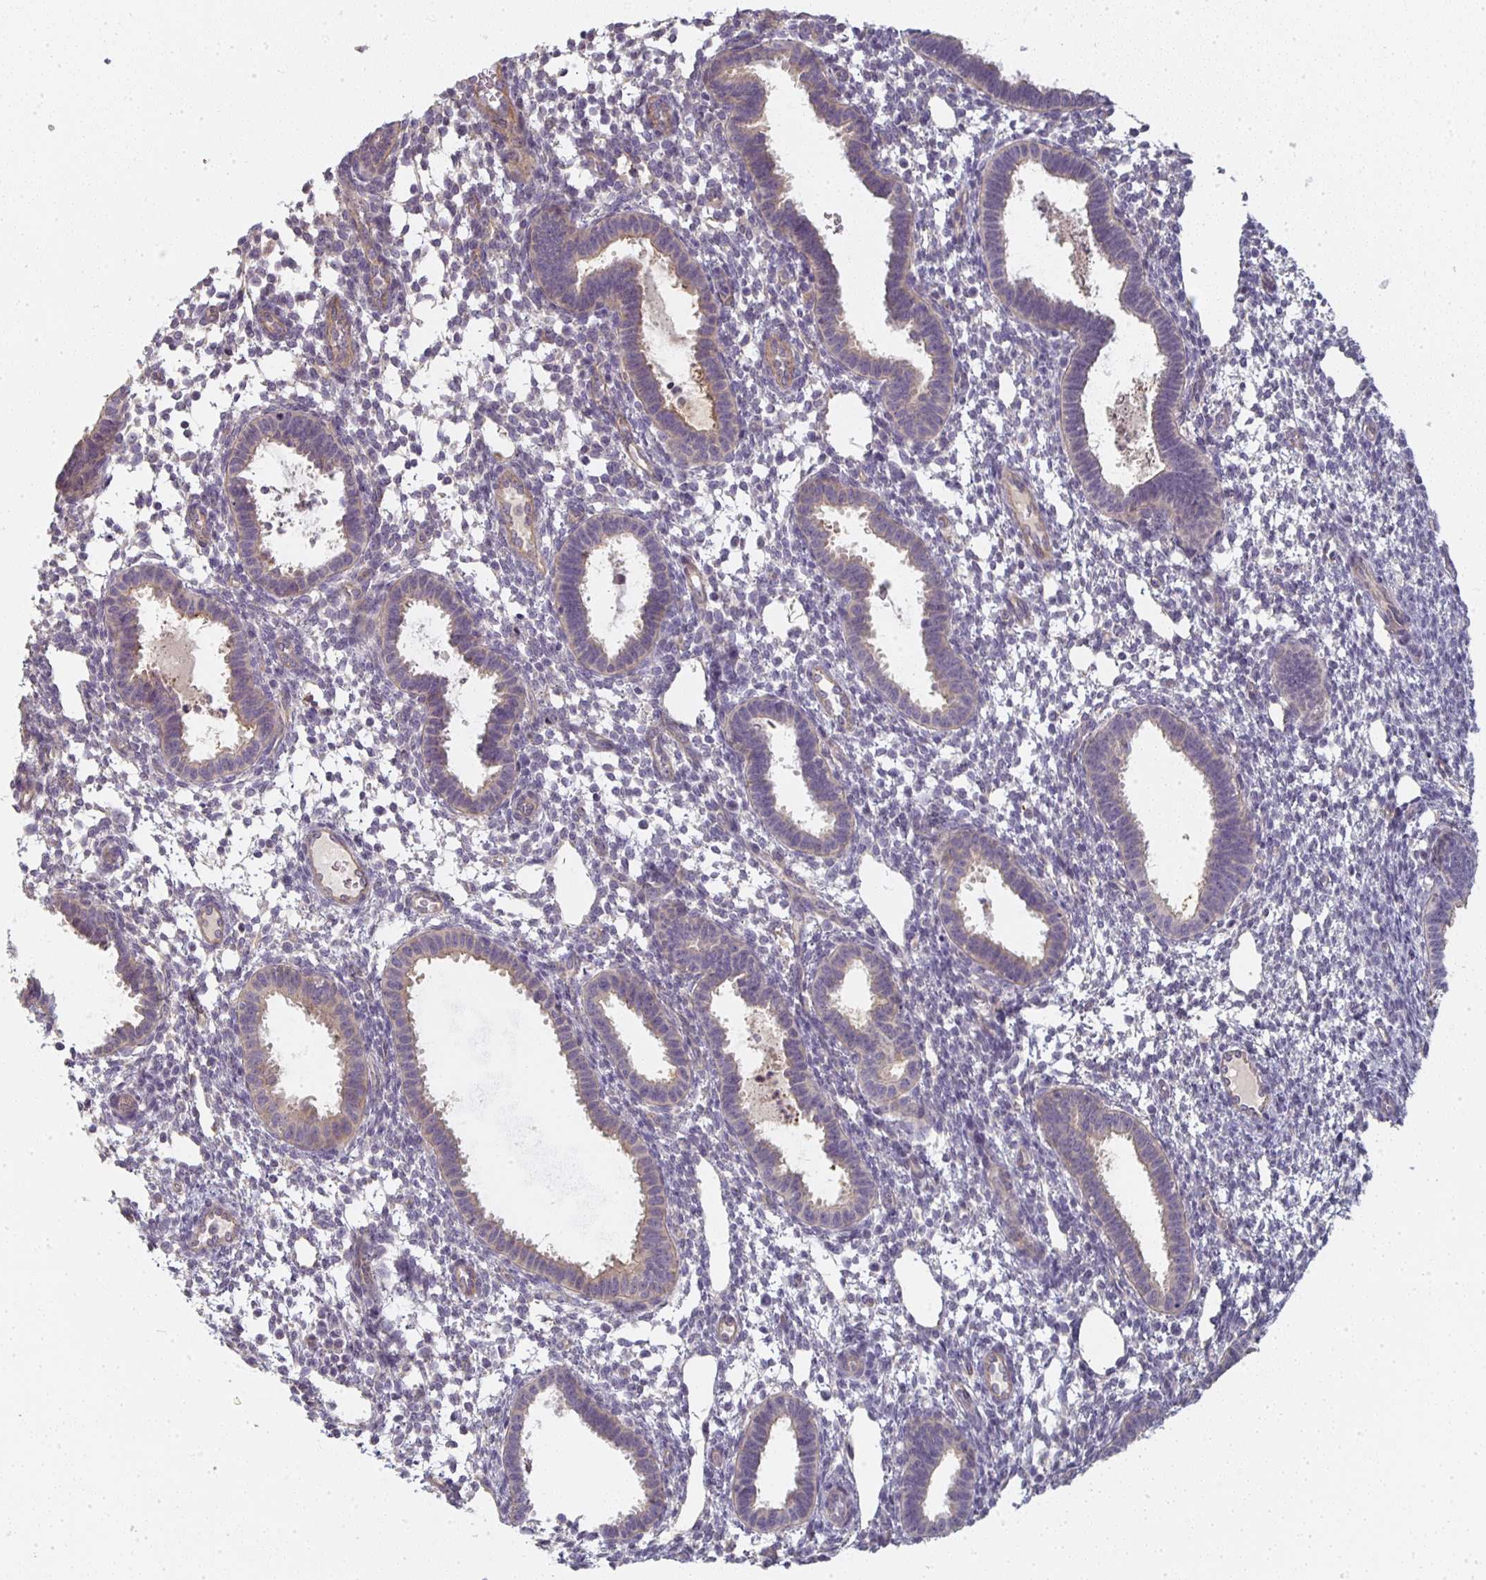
{"staining": {"intensity": "moderate", "quantity": "25%-75%", "location": "cytoplasmic/membranous"}, "tissue": "endometrial cancer", "cell_type": "Tumor cells", "image_type": "cancer", "snomed": [{"axis": "morphology", "description": "Adenocarcinoma, NOS"}, {"axis": "topography", "description": "Uterus"}], "caption": "Tumor cells display medium levels of moderate cytoplasmic/membranous positivity in about 25%-75% of cells in endometrial cancer (adenocarcinoma).", "gene": "CTHRC1", "patient": {"sex": "female", "age": 44}}